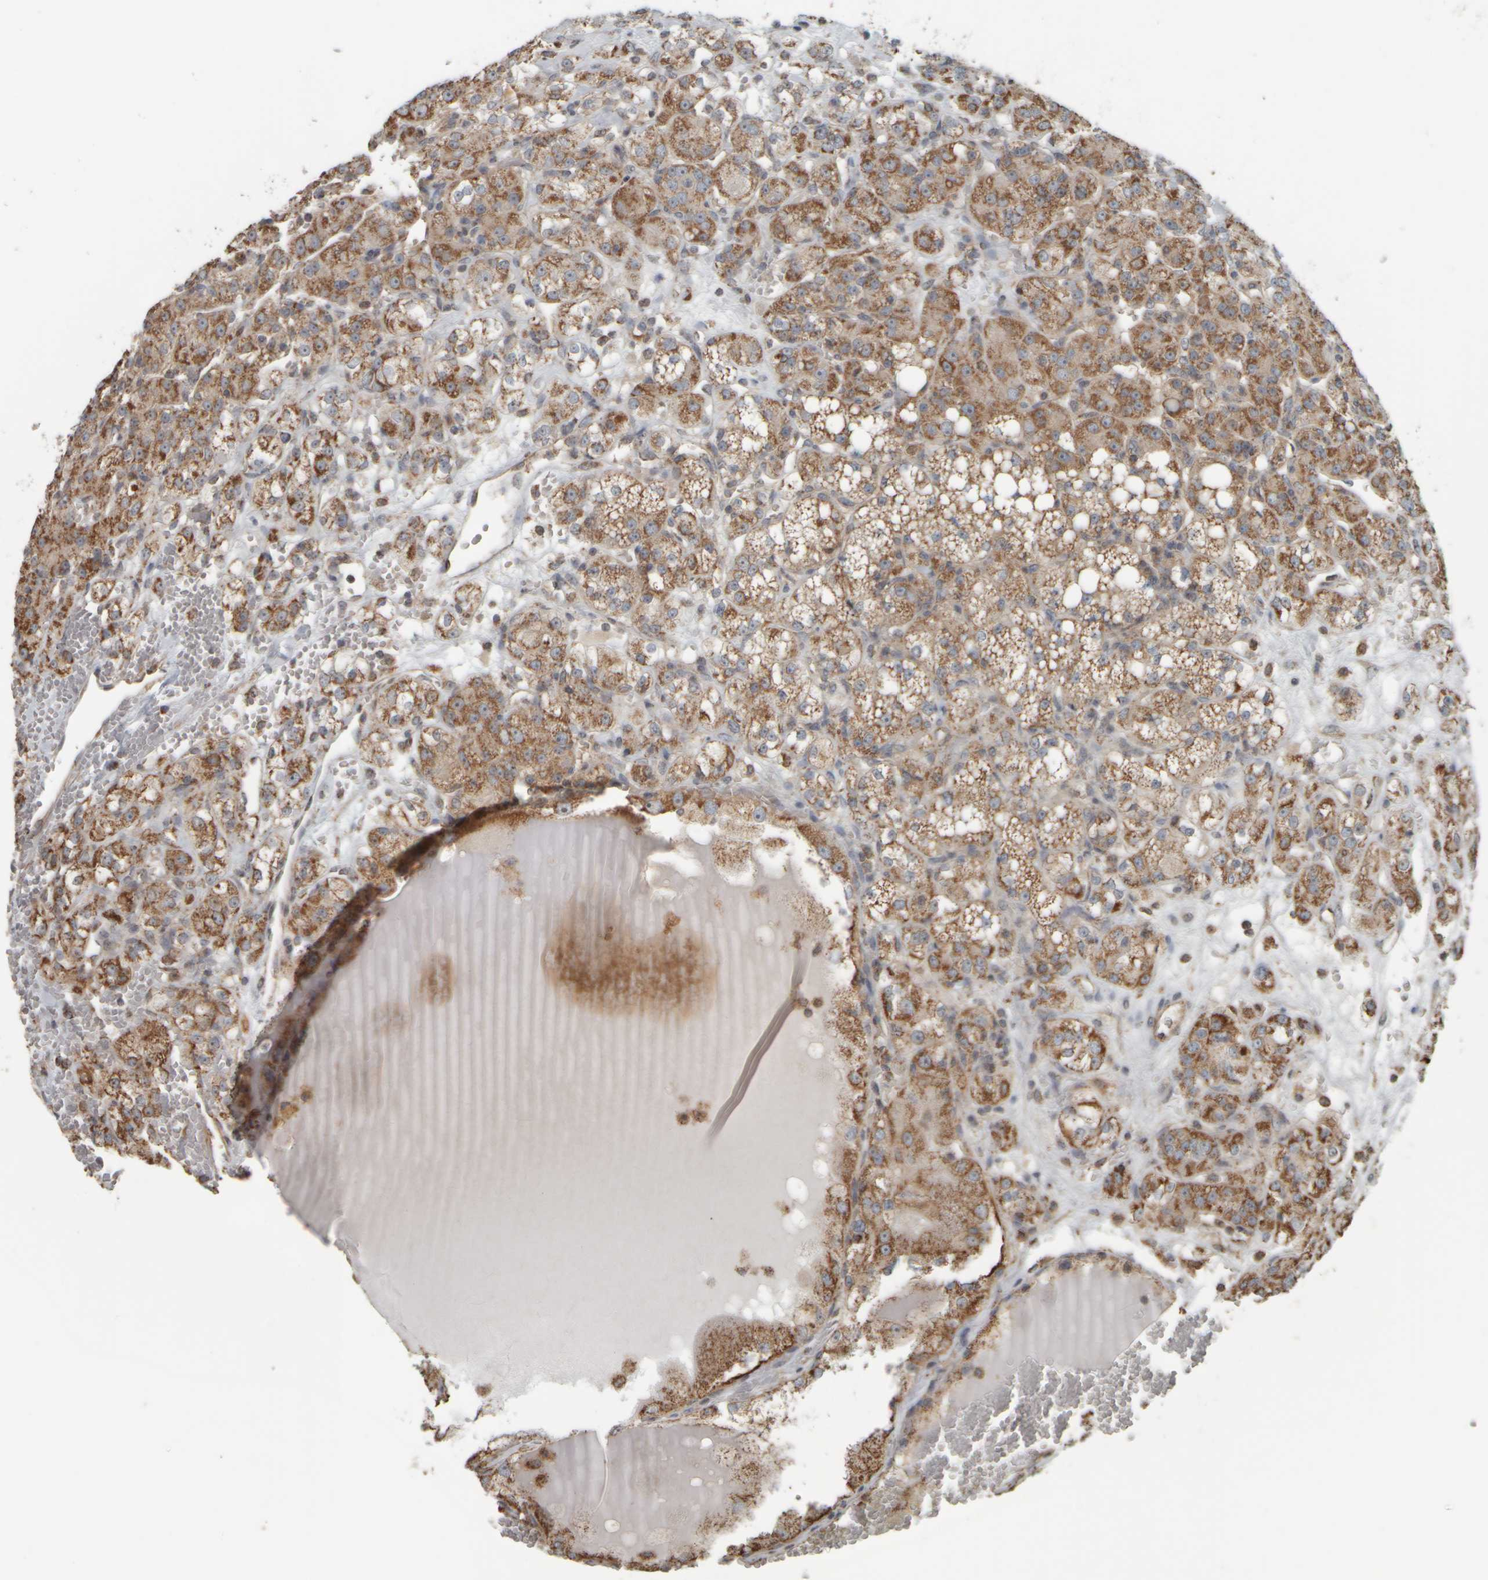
{"staining": {"intensity": "moderate", "quantity": ">75%", "location": "cytoplasmic/membranous"}, "tissue": "renal cancer", "cell_type": "Tumor cells", "image_type": "cancer", "snomed": [{"axis": "morphology", "description": "Normal tissue, NOS"}, {"axis": "morphology", "description": "Adenocarcinoma, NOS"}, {"axis": "topography", "description": "Kidney"}], "caption": "Protein analysis of renal adenocarcinoma tissue displays moderate cytoplasmic/membranous staining in approximately >75% of tumor cells. (brown staining indicates protein expression, while blue staining denotes nuclei).", "gene": "APBB2", "patient": {"sex": "male", "age": 61}}